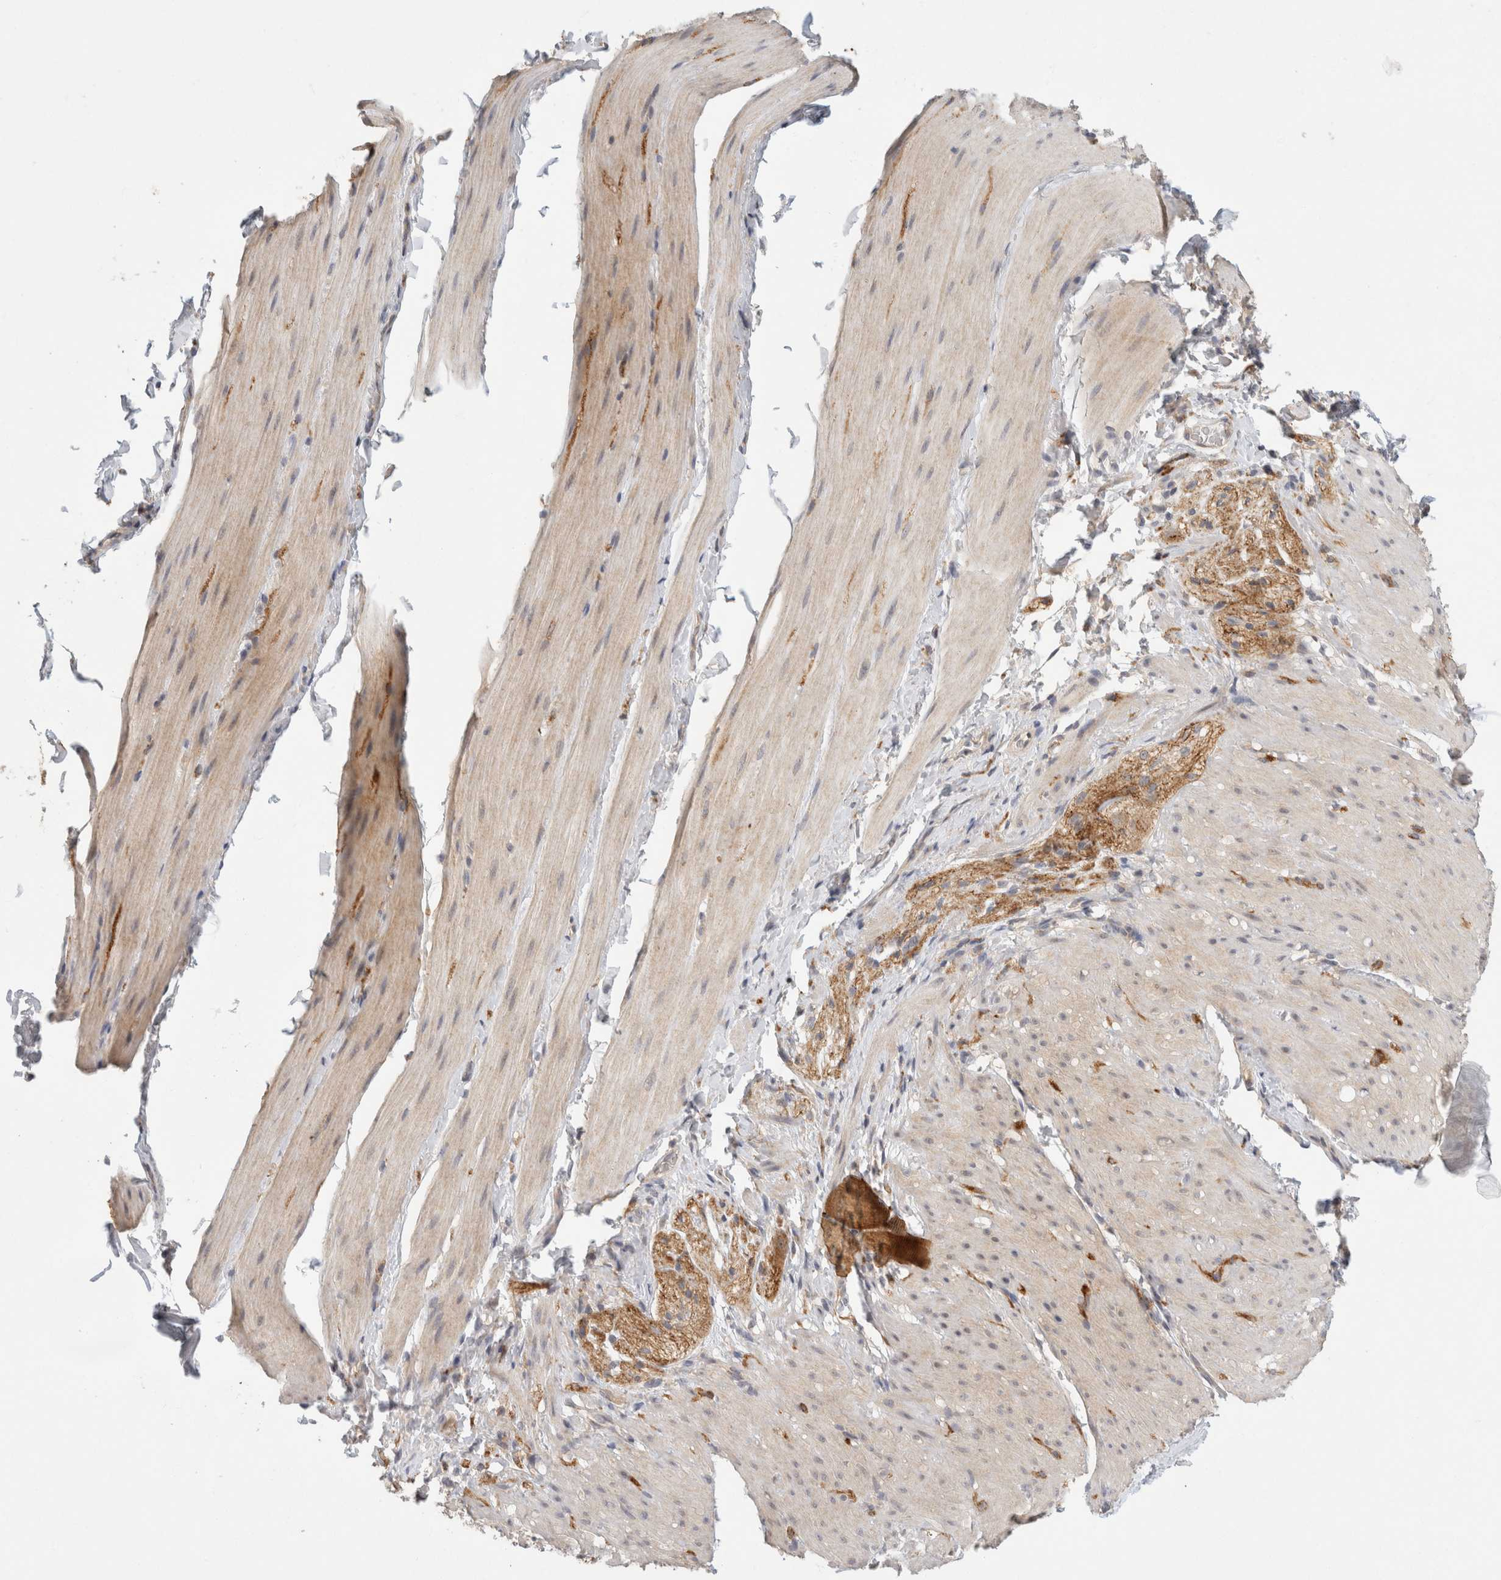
{"staining": {"intensity": "weak", "quantity": "25%-75%", "location": "cytoplasmic/membranous"}, "tissue": "smooth muscle", "cell_type": "Smooth muscle cells", "image_type": "normal", "snomed": [{"axis": "morphology", "description": "Normal tissue, NOS"}, {"axis": "topography", "description": "Smooth muscle"}, {"axis": "topography", "description": "Small intestine"}], "caption": "About 25%-75% of smooth muscle cells in normal human smooth muscle reveal weak cytoplasmic/membranous protein expression as visualized by brown immunohistochemical staining.", "gene": "CHRM4", "patient": {"sex": "female", "age": 84}}